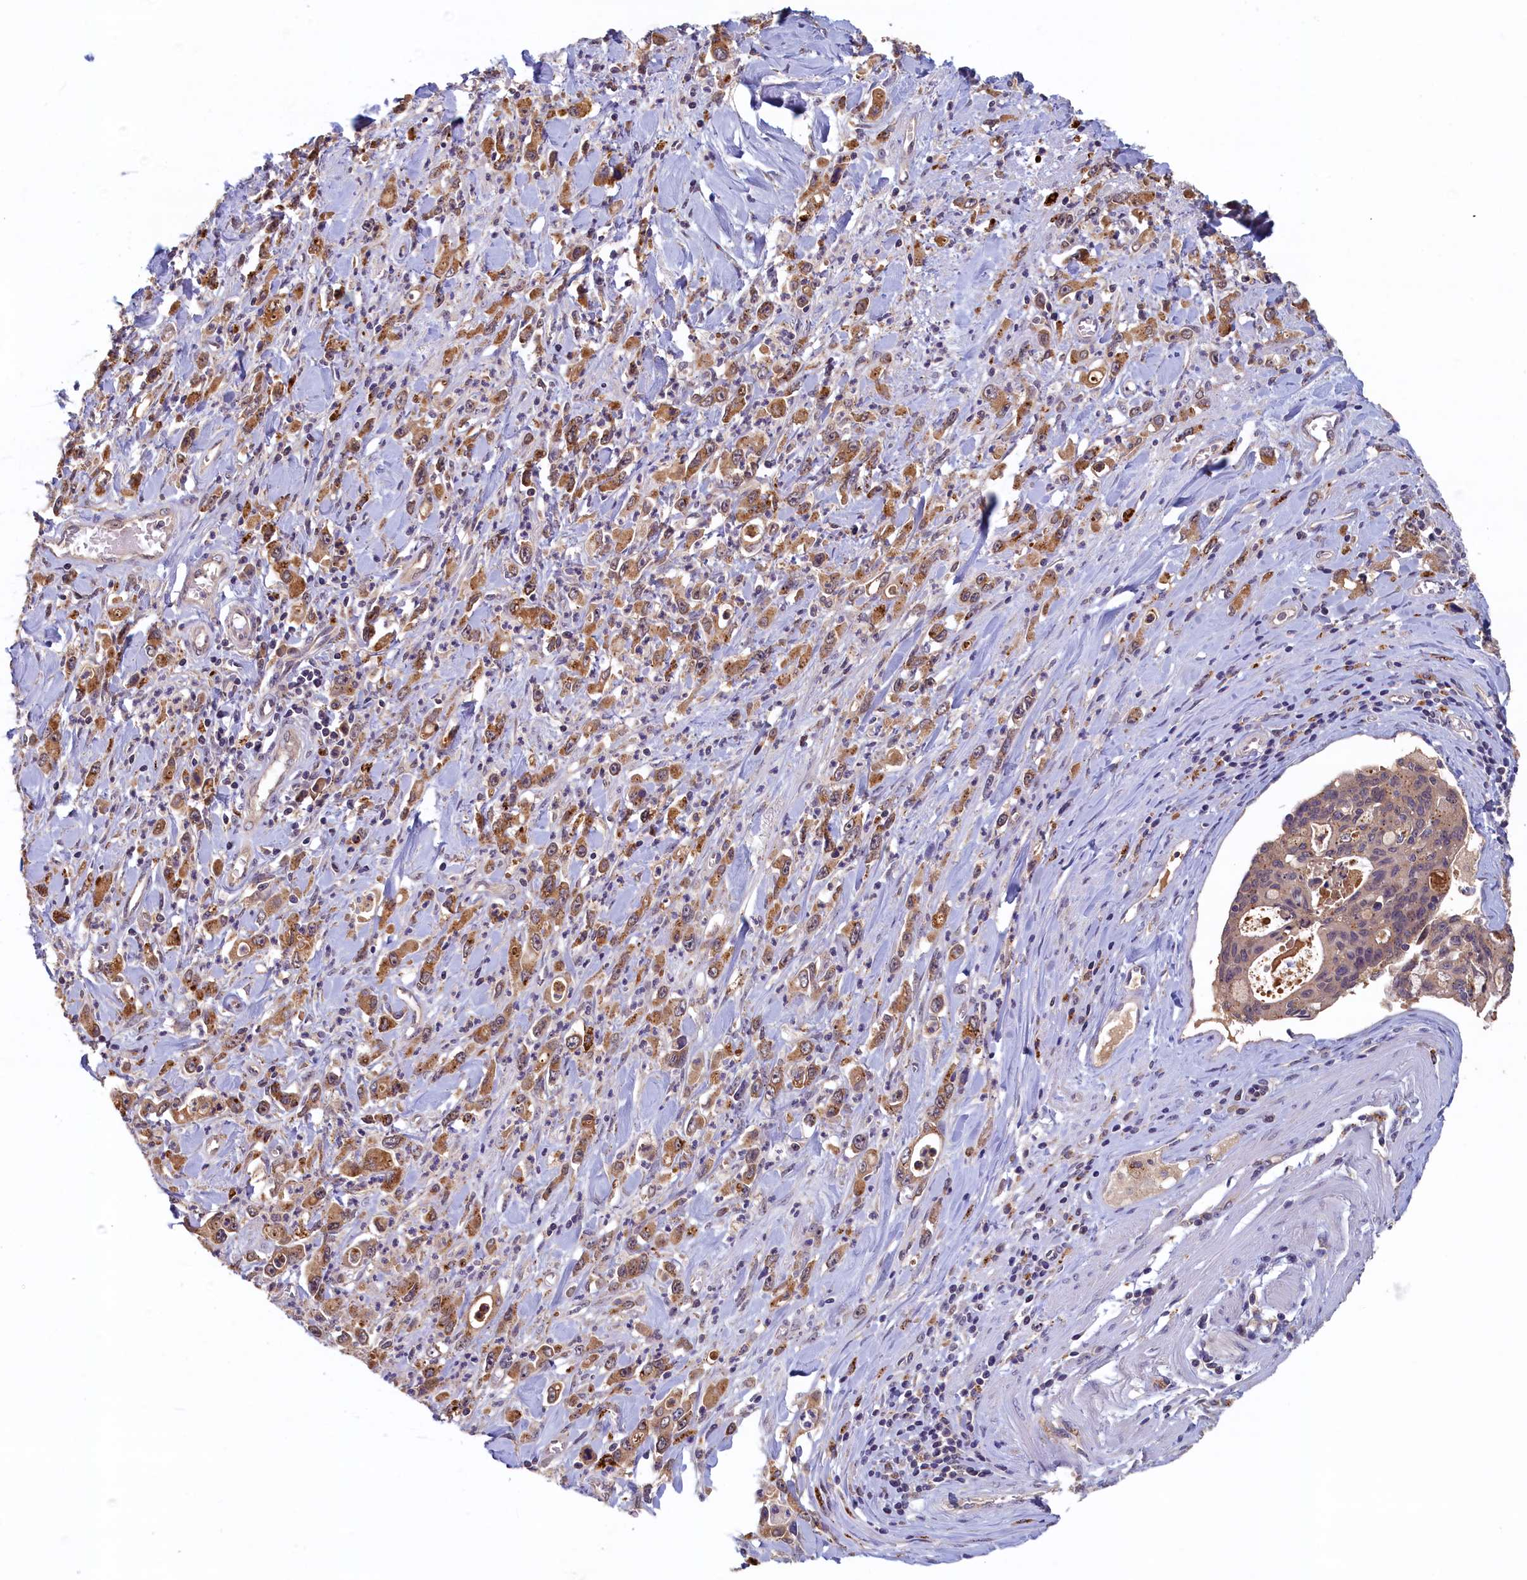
{"staining": {"intensity": "moderate", "quantity": ">75%", "location": "cytoplasmic/membranous"}, "tissue": "stomach cancer", "cell_type": "Tumor cells", "image_type": "cancer", "snomed": [{"axis": "morphology", "description": "Adenocarcinoma, NOS"}, {"axis": "topography", "description": "Stomach, lower"}], "caption": "There is medium levels of moderate cytoplasmic/membranous expression in tumor cells of stomach cancer (adenocarcinoma), as demonstrated by immunohistochemical staining (brown color).", "gene": "NUBP2", "patient": {"sex": "female", "age": 43}}